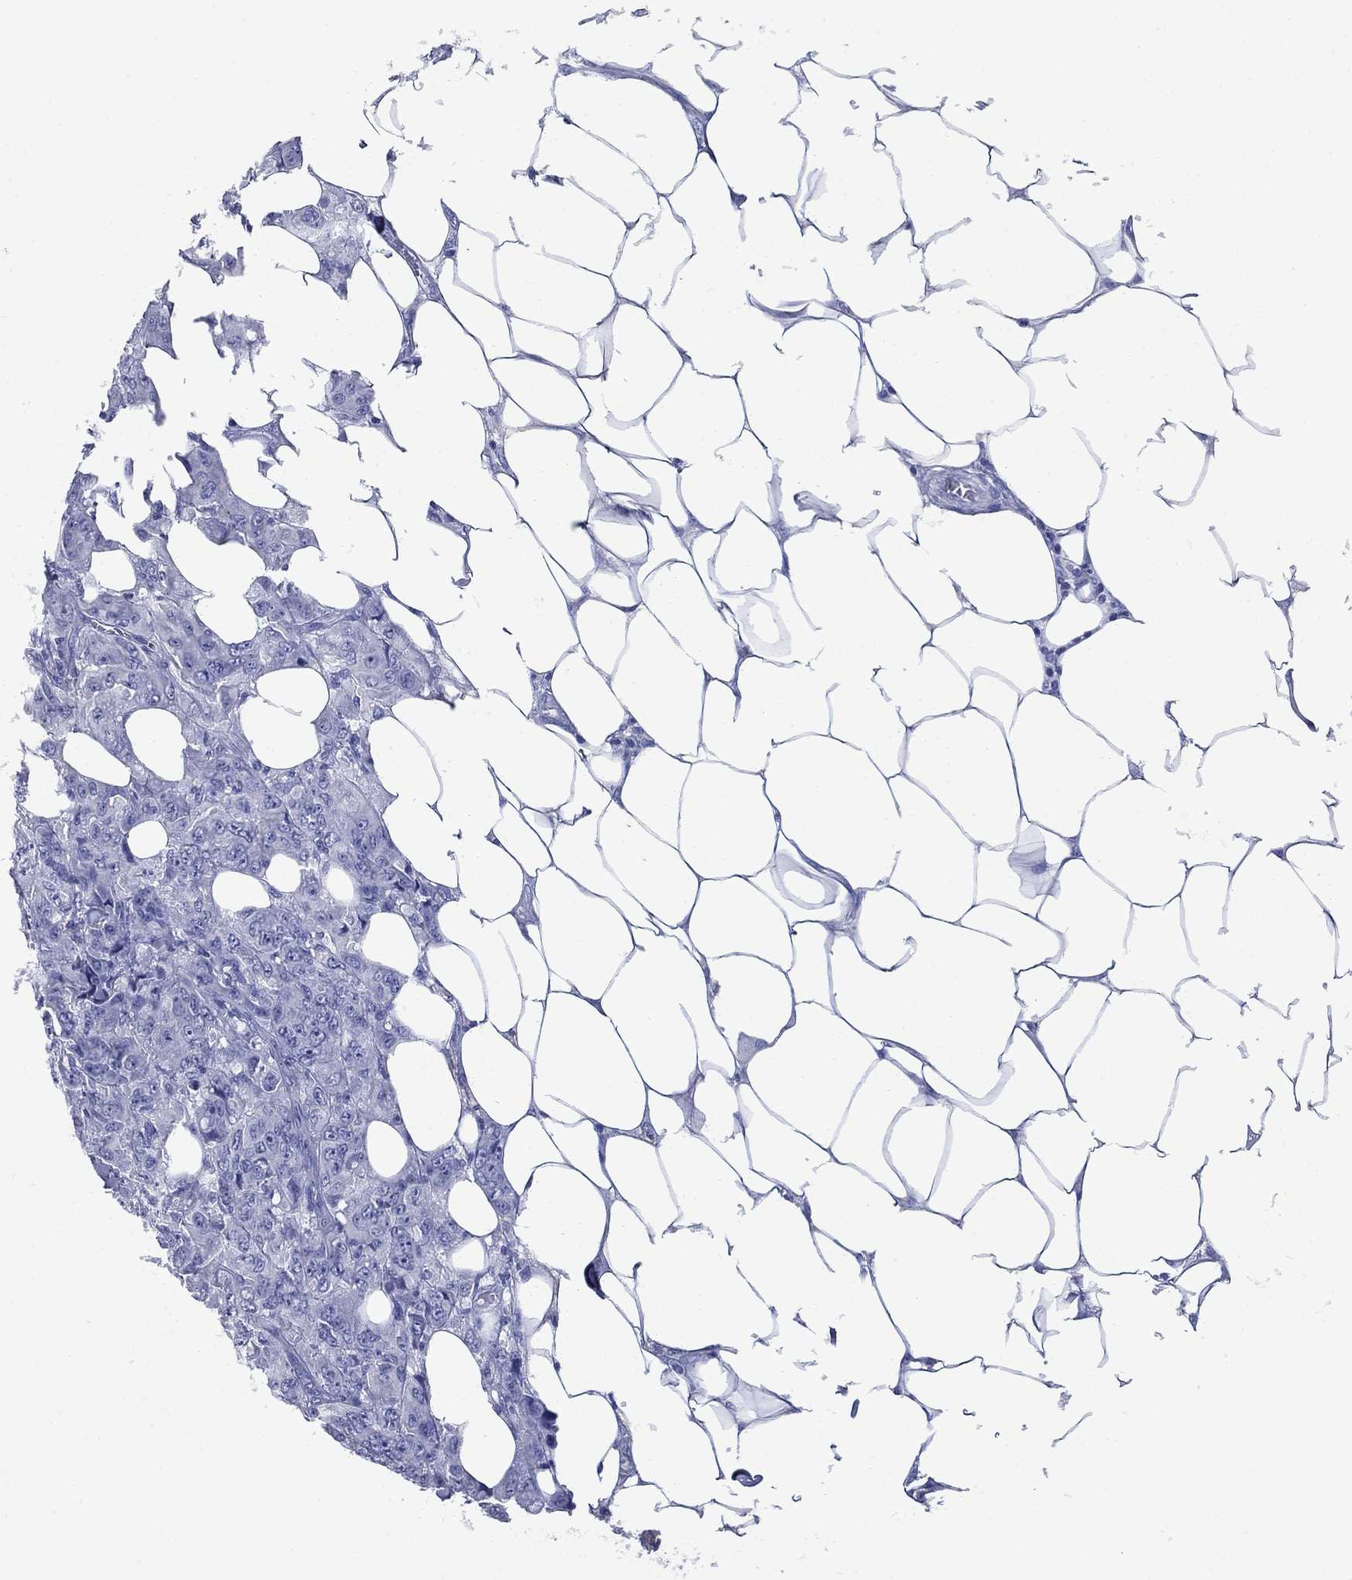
{"staining": {"intensity": "negative", "quantity": "none", "location": "none"}, "tissue": "breast cancer", "cell_type": "Tumor cells", "image_type": "cancer", "snomed": [{"axis": "morphology", "description": "Duct carcinoma"}, {"axis": "topography", "description": "Breast"}], "caption": "There is no significant positivity in tumor cells of breast invasive ductal carcinoma. (IHC, brightfield microscopy, high magnification).", "gene": "CD1A", "patient": {"sex": "female", "age": 43}}